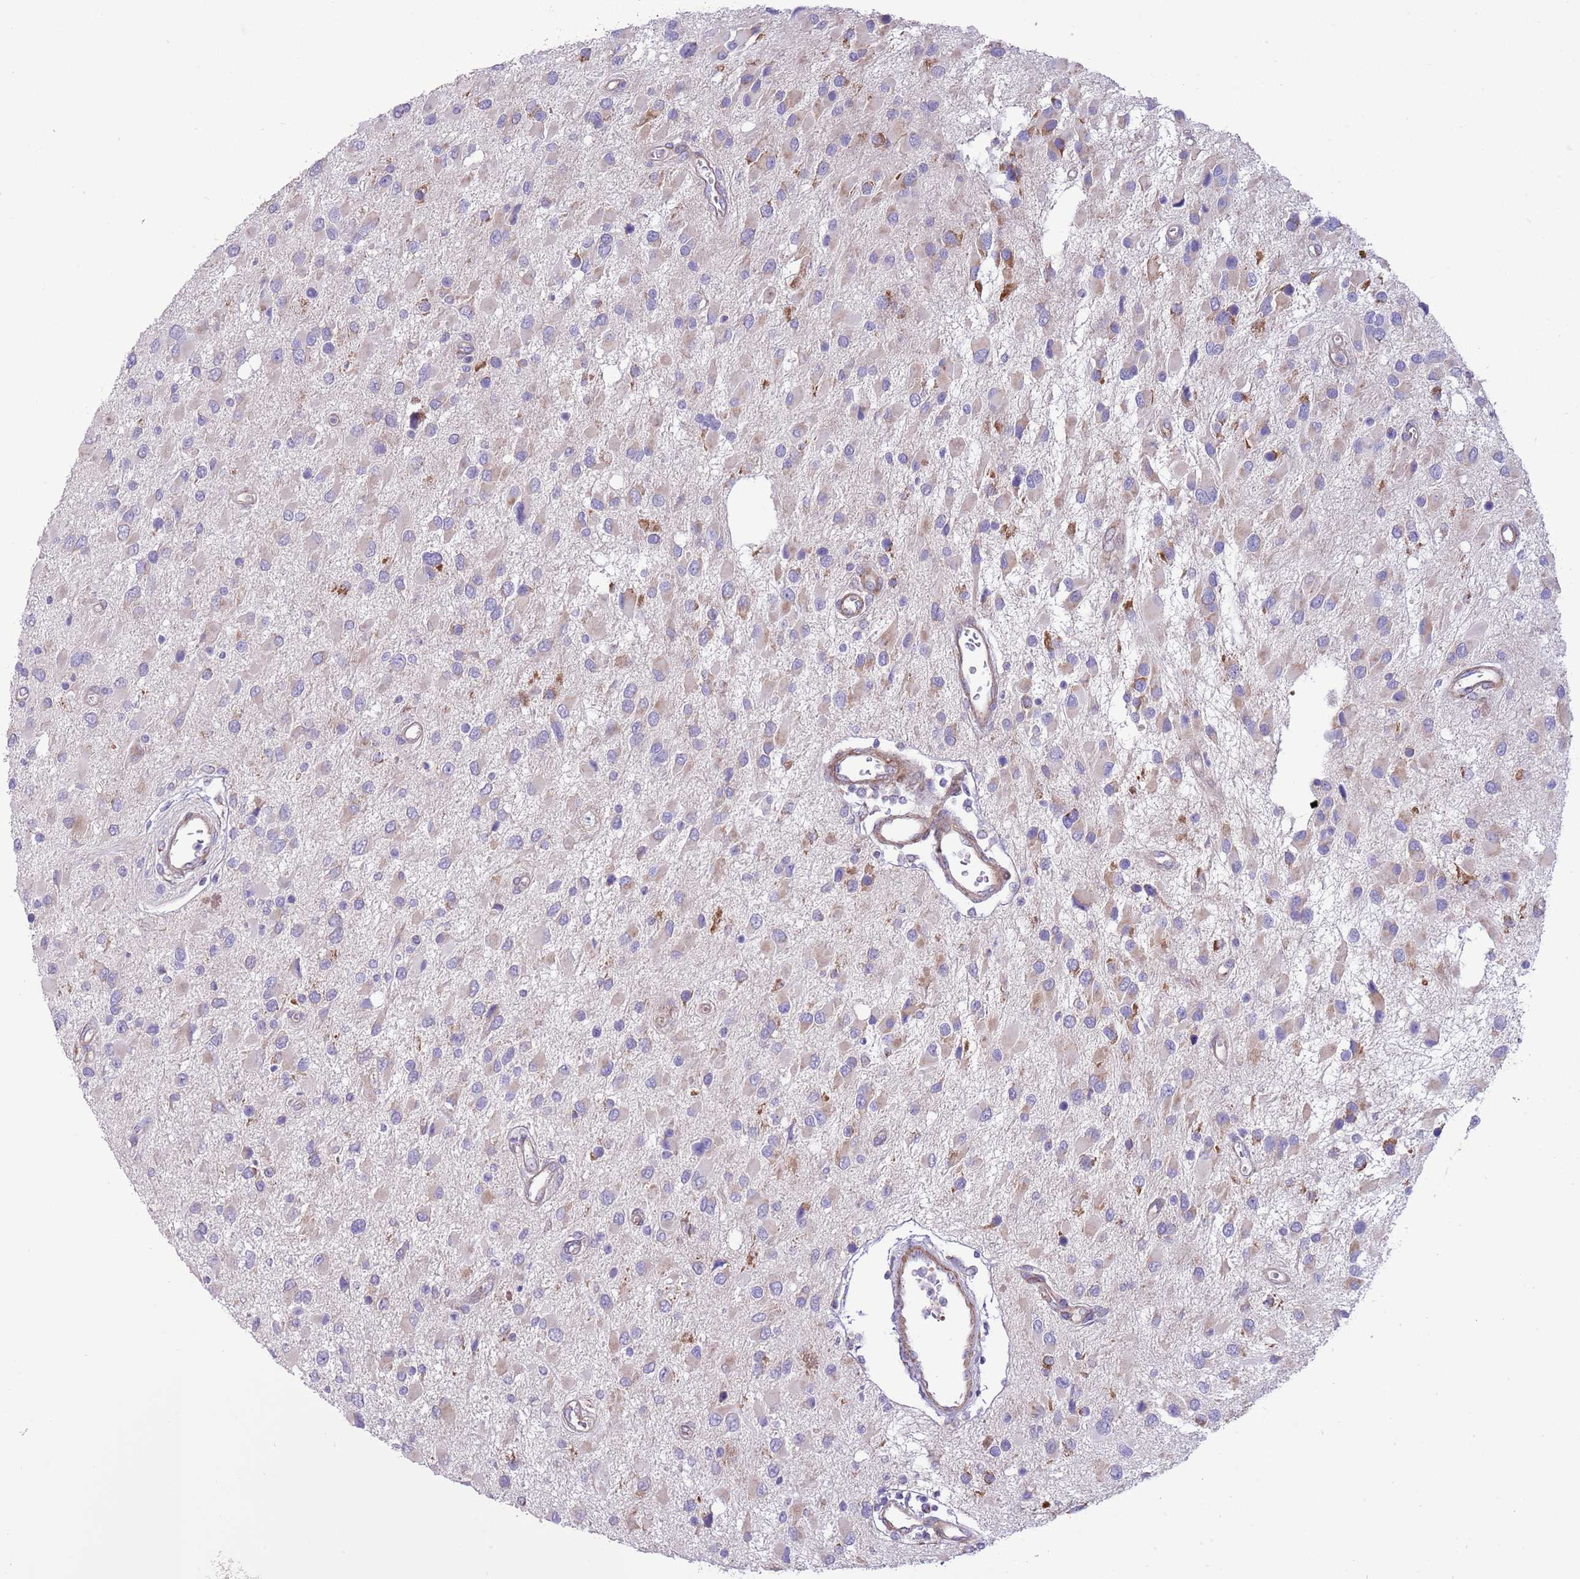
{"staining": {"intensity": "moderate", "quantity": "<25%", "location": "cytoplasmic/membranous"}, "tissue": "glioma", "cell_type": "Tumor cells", "image_type": "cancer", "snomed": [{"axis": "morphology", "description": "Glioma, malignant, High grade"}, {"axis": "topography", "description": "Brain"}], "caption": "The photomicrograph demonstrates immunohistochemical staining of malignant glioma (high-grade). There is moderate cytoplasmic/membranous expression is seen in approximately <25% of tumor cells.", "gene": "TOMM5", "patient": {"sex": "male", "age": 53}}